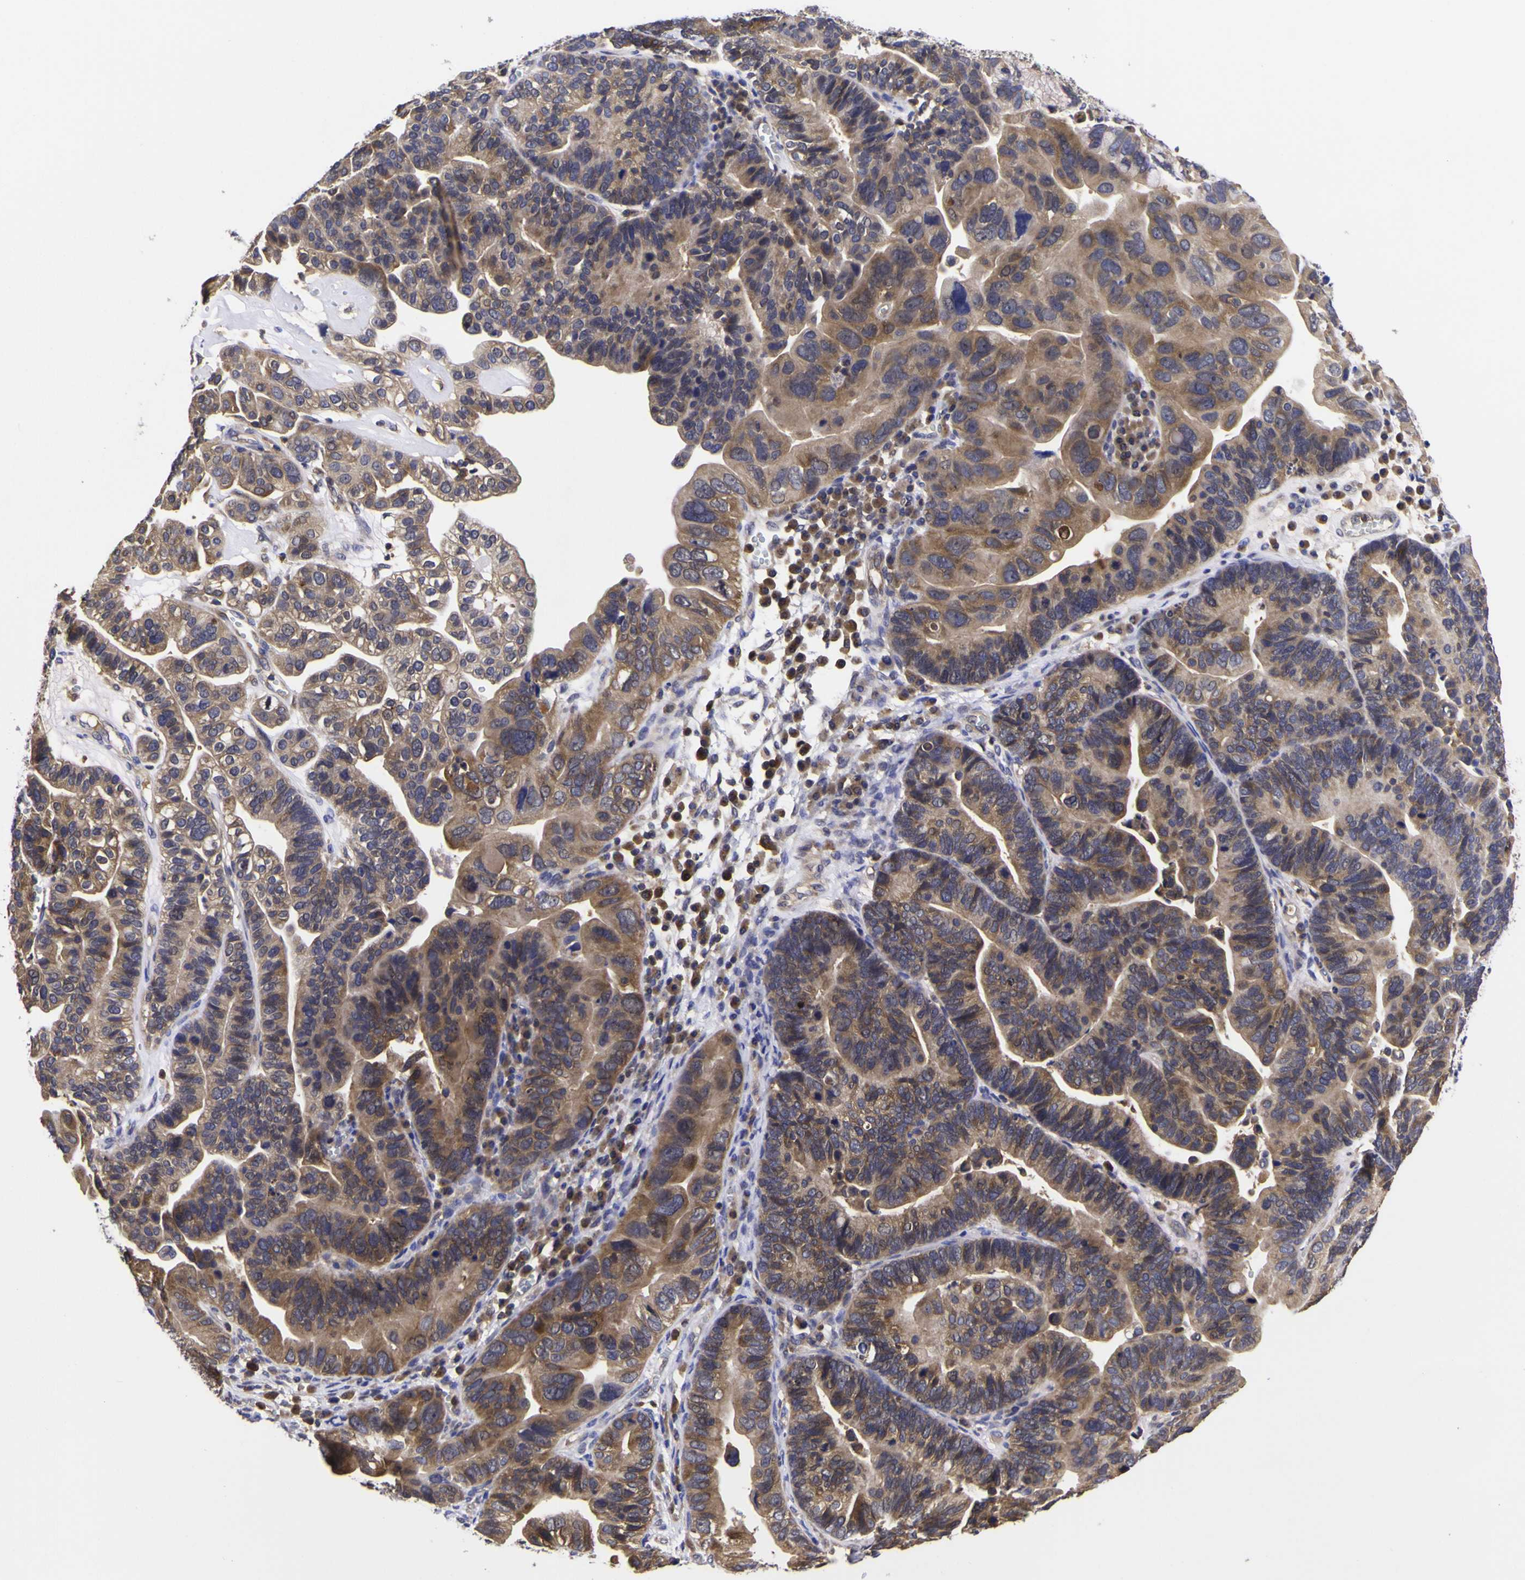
{"staining": {"intensity": "weak", "quantity": ">75%", "location": "cytoplasmic/membranous"}, "tissue": "ovarian cancer", "cell_type": "Tumor cells", "image_type": "cancer", "snomed": [{"axis": "morphology", "description": "Cystadenocarcinoma, serous, NOS"}, {"axis": "topography", "description": "Ovary"}], "caption": "About >75% of tumor cells in ovarian cancer demonstrate weak cytoplasmic/membranous protein staining as visualized by brown immunohistochemical staining.", "gene": "MAPK14", "patient": {"sex": "female", "age": 56}}